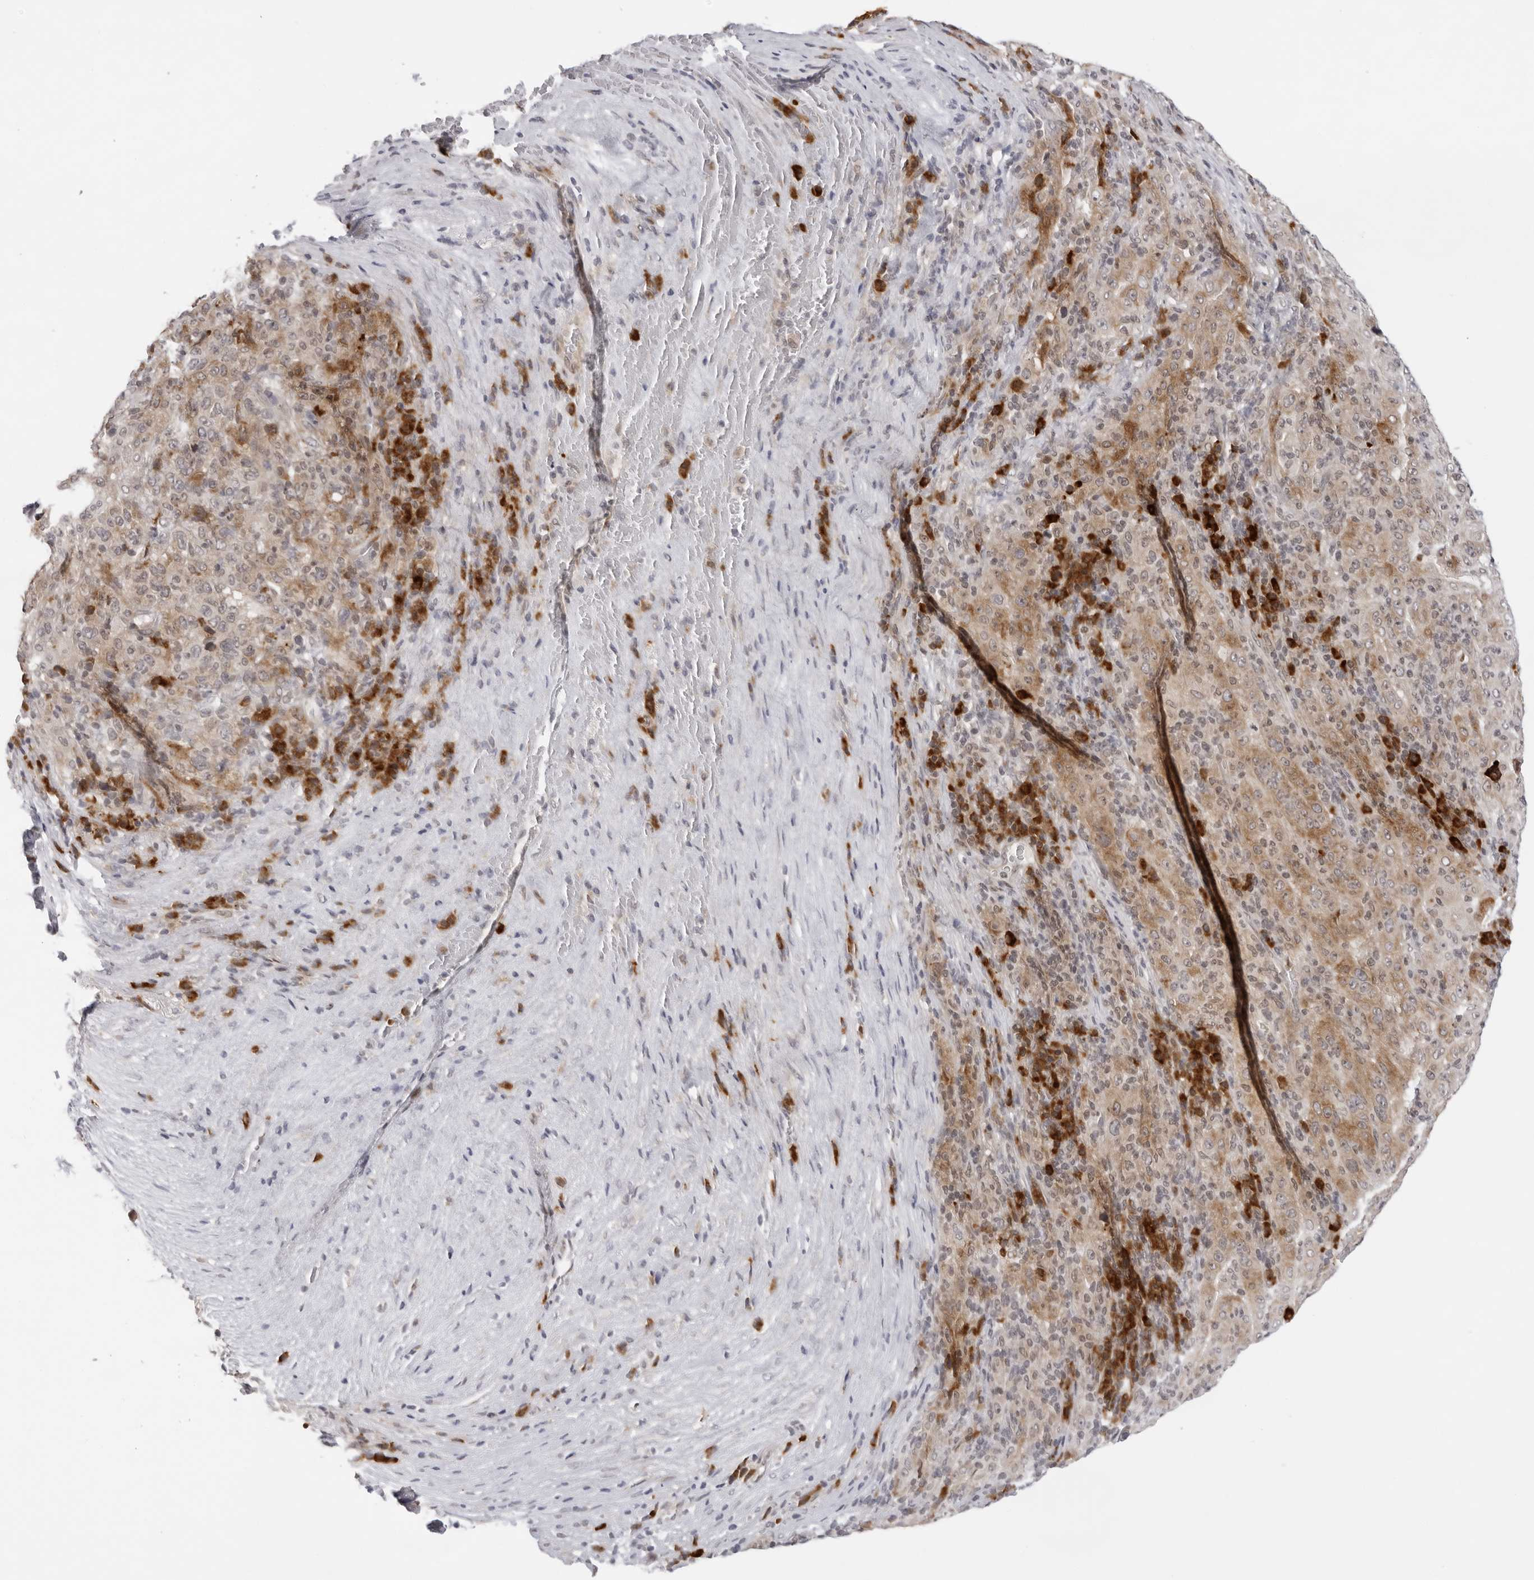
{"staining": {"intensity": "moderate", "quantity": ">75%", "location": "cytoplasmic/membranous"}, "tissue": "pancreatic cancer", "cell_type": "Tumor cells", "image_type": "cancer", "snomed": [{"axis": "morphology", "description": "Adenocarcinoma, NOS"}, {"axis": "topography", "description": "Pancreas"}], "caption": "Protein staining displays moderate cytoplasmic/membranous staining in approximately >75% of tumor cells in adenocarcinoma (pancreatic).", "gene": "IL17RA", "patient": {"sex": "male", "age": 63}}